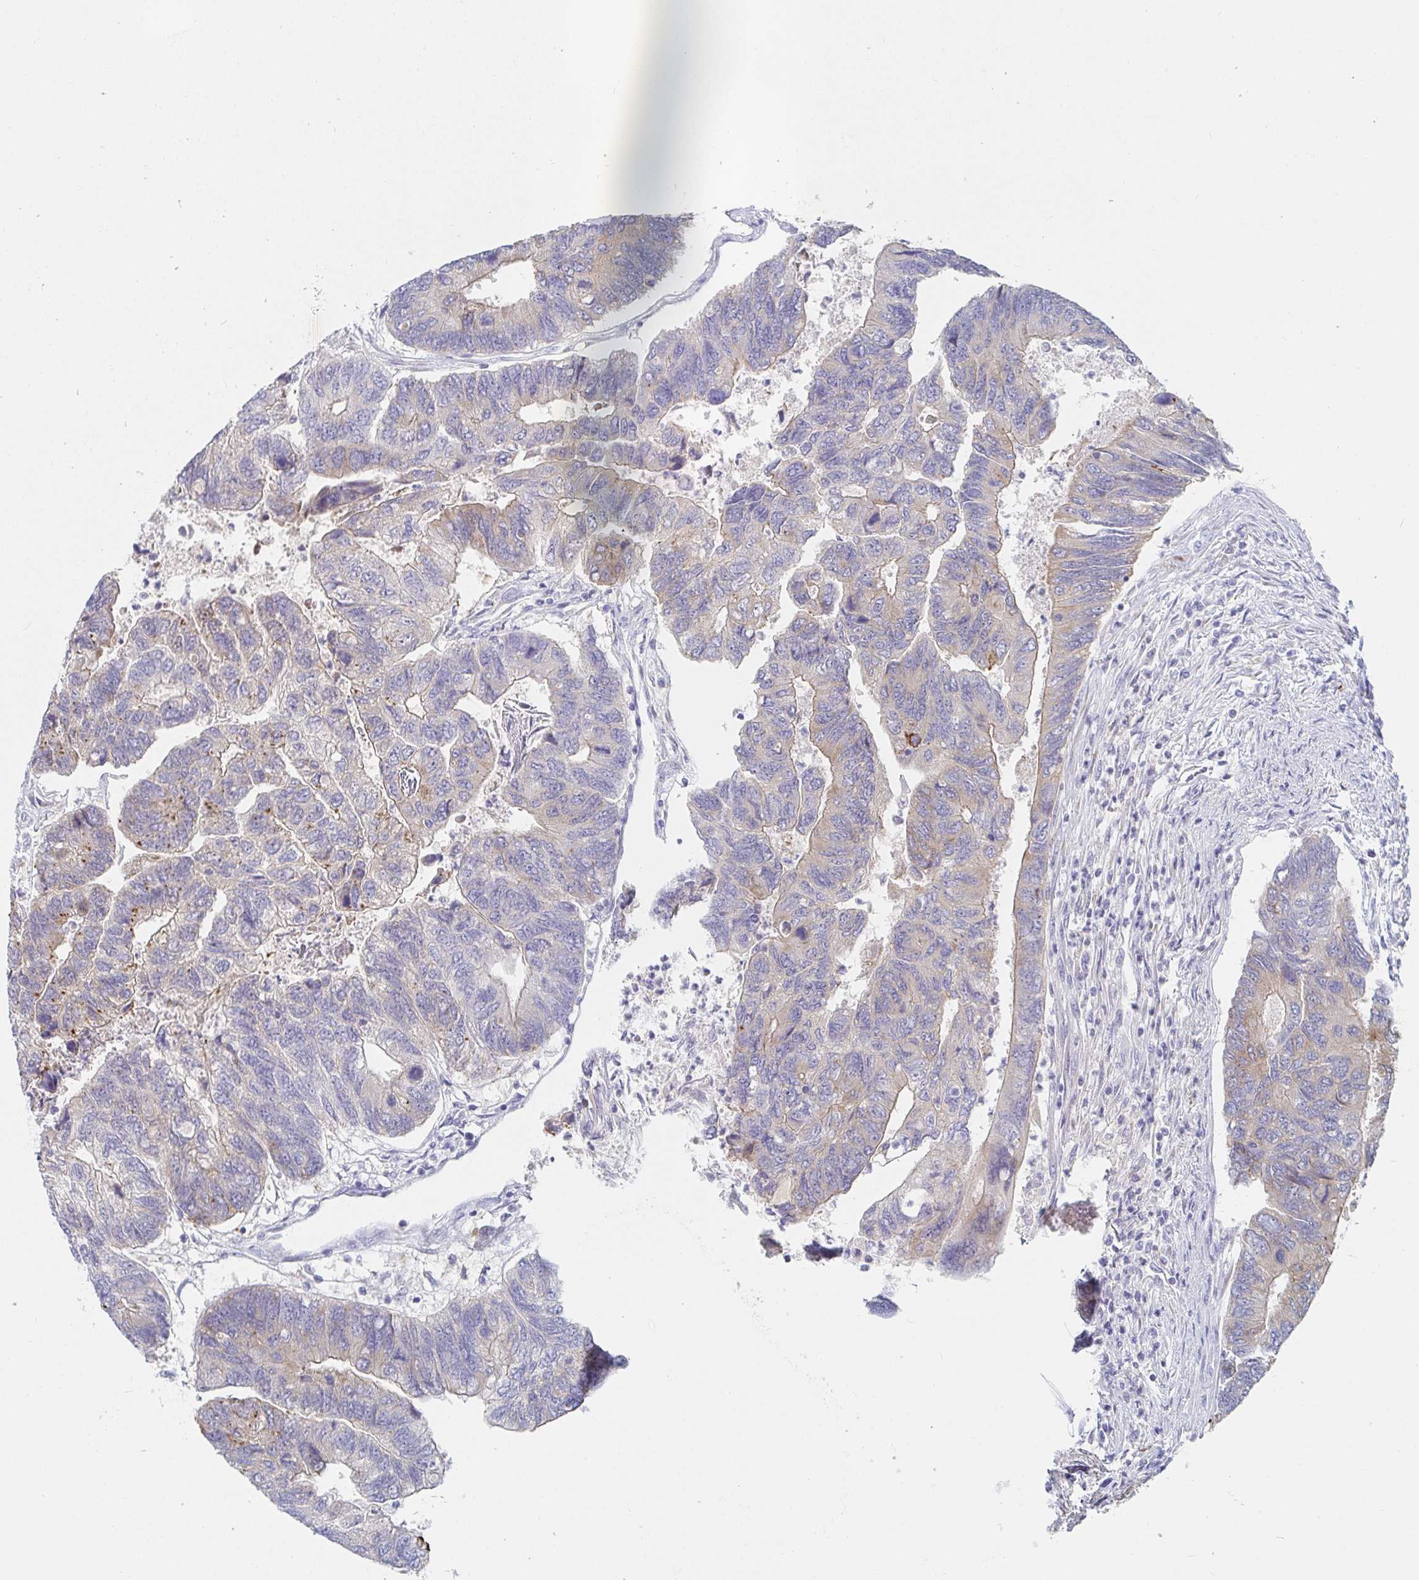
{"staining": {"intensity": "moderate", "quantity": "<25%", "location": "cytoplasmic/membranous"}, "tissue": "colorectal cancer", "cell_type": "Tumor cells", "image_type": "cancer", "snomed": [{"axis": "morphology", "description": "Adenocarcinoma, NOS"}, {"axis": "topography", "description": "Colon"}], "caption": "Moderate cytoplasmic/membranous staining for a protein is appreciated in approximately <25% of tumor cells of colorectal cancer using immunohistochemistry.", "gene": "ZNF430", "patient": {"sex": "female", "age": 67}}